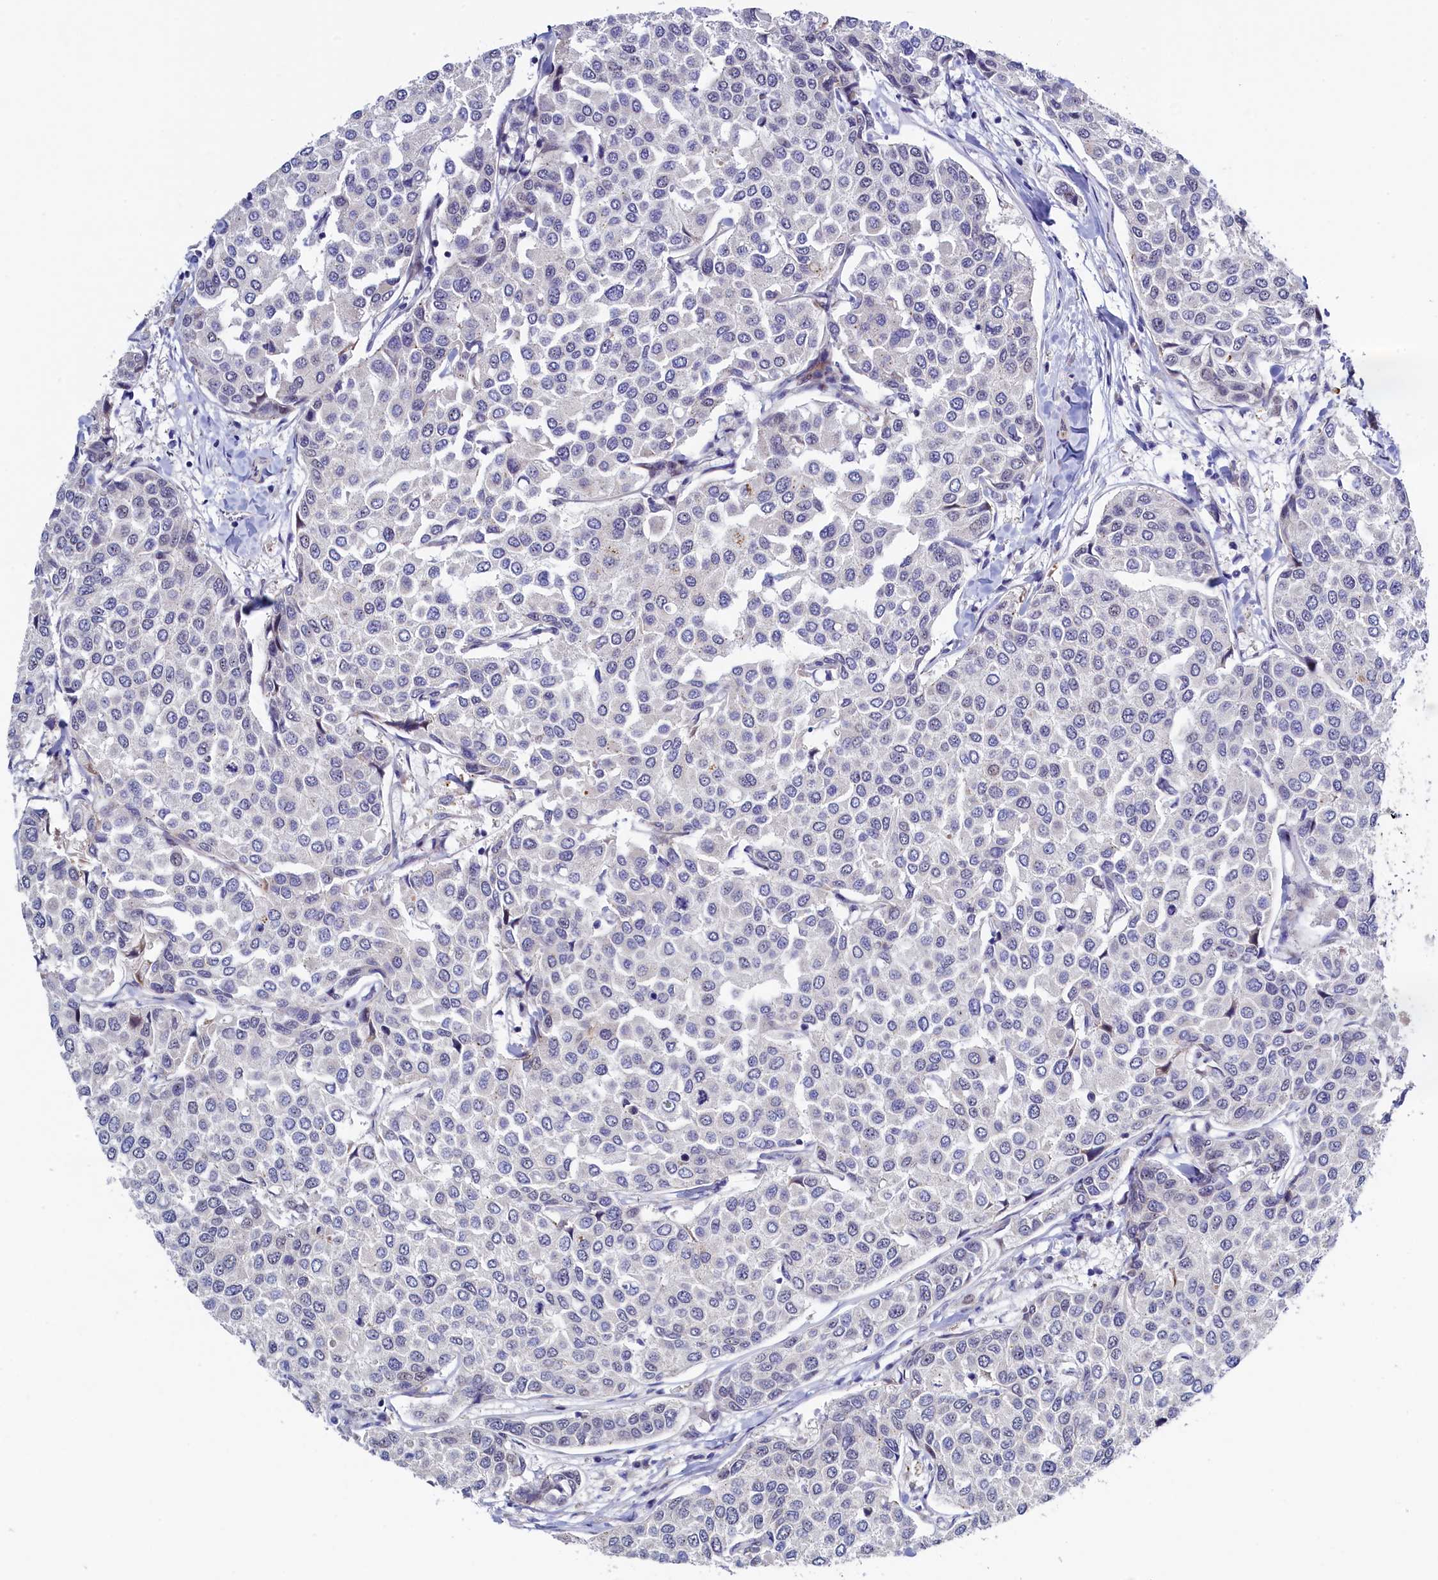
{"staining": {"intensity": "negative", "quantity": "none", "location": "none"}, "tissue": "breast cancer", "cell_type": "Tumor cells", "image_type": "cancer", "snomed": [{"axis": "morphology", "description": "Duct carcinoma"}, {"axis": "topography", "description": "Breast"}], "caption": "The immunohistochemistry (IHC) micrograph has no significant positivity in tumor cells of invasive ductal carcinoma (breast) tissue.", "gene": "PIK3C3", "patient": {"sex": "female", "age": 55}}